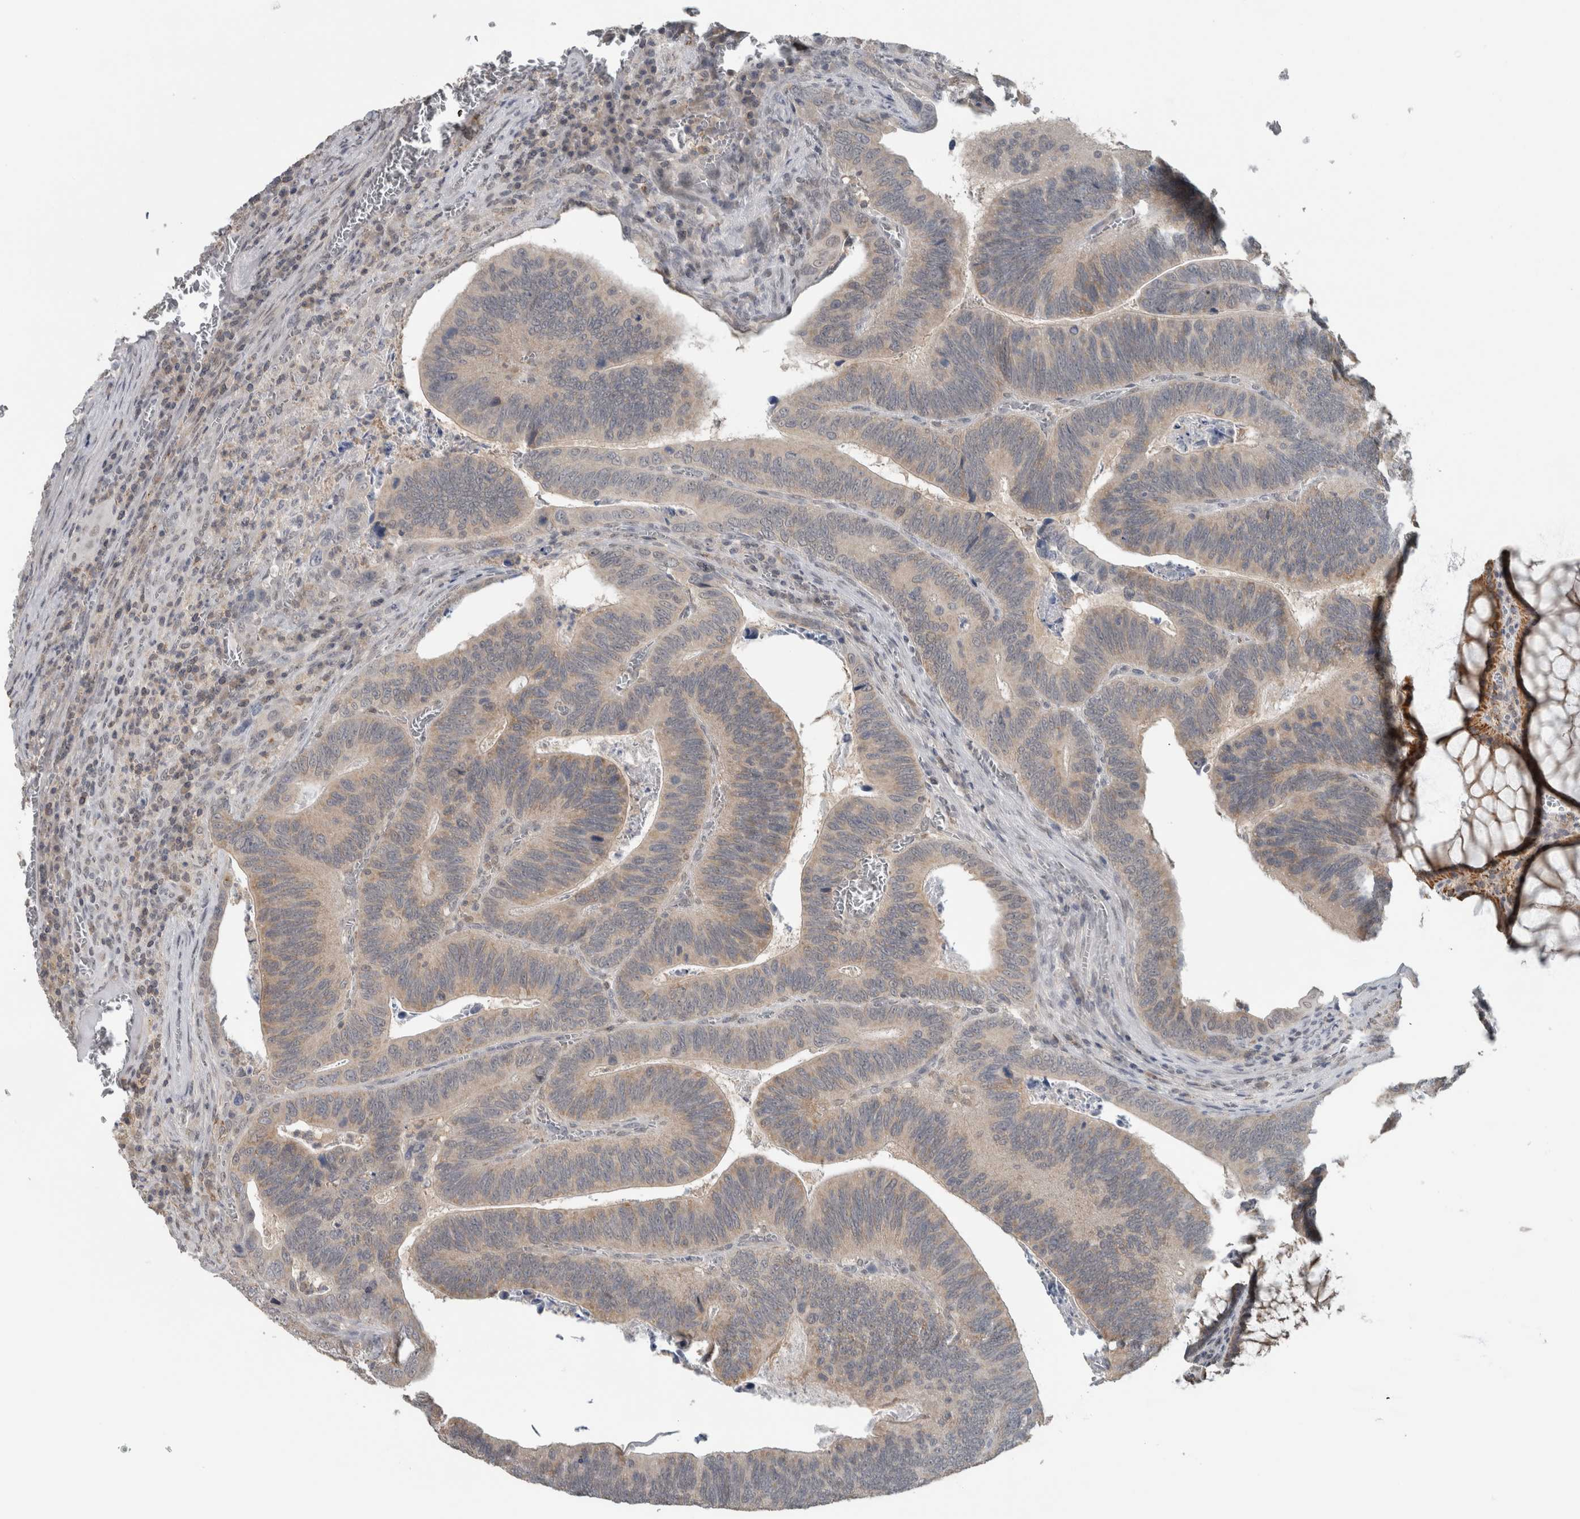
{"staining": {"intensity": "moderate", "quantity": "<25%", "location": "cytoplasmic/membranous"}, "tissue": "colorectal cancer", "cell_type": "Tumor cells", "image_type": "cancer", "snomed": [{"axis": "morphology", "description": "Inflammation, NOS"}, {"axis": "morphology", "description": "Adenocarcinoma, NOS"}, {"axis": "topography", "description": "Colon"}], "caption": "Brown immunohistochemical staining in adenocarcinoma (colorectal) reveals moderate cytoplasmic/membranous staining in about <25% of tumor cells. (brown staining indicates protein expression, while blue staining denotes nuclei).", "gene": "ACSF2", "patient": {"sex": "male", "age": 72}}